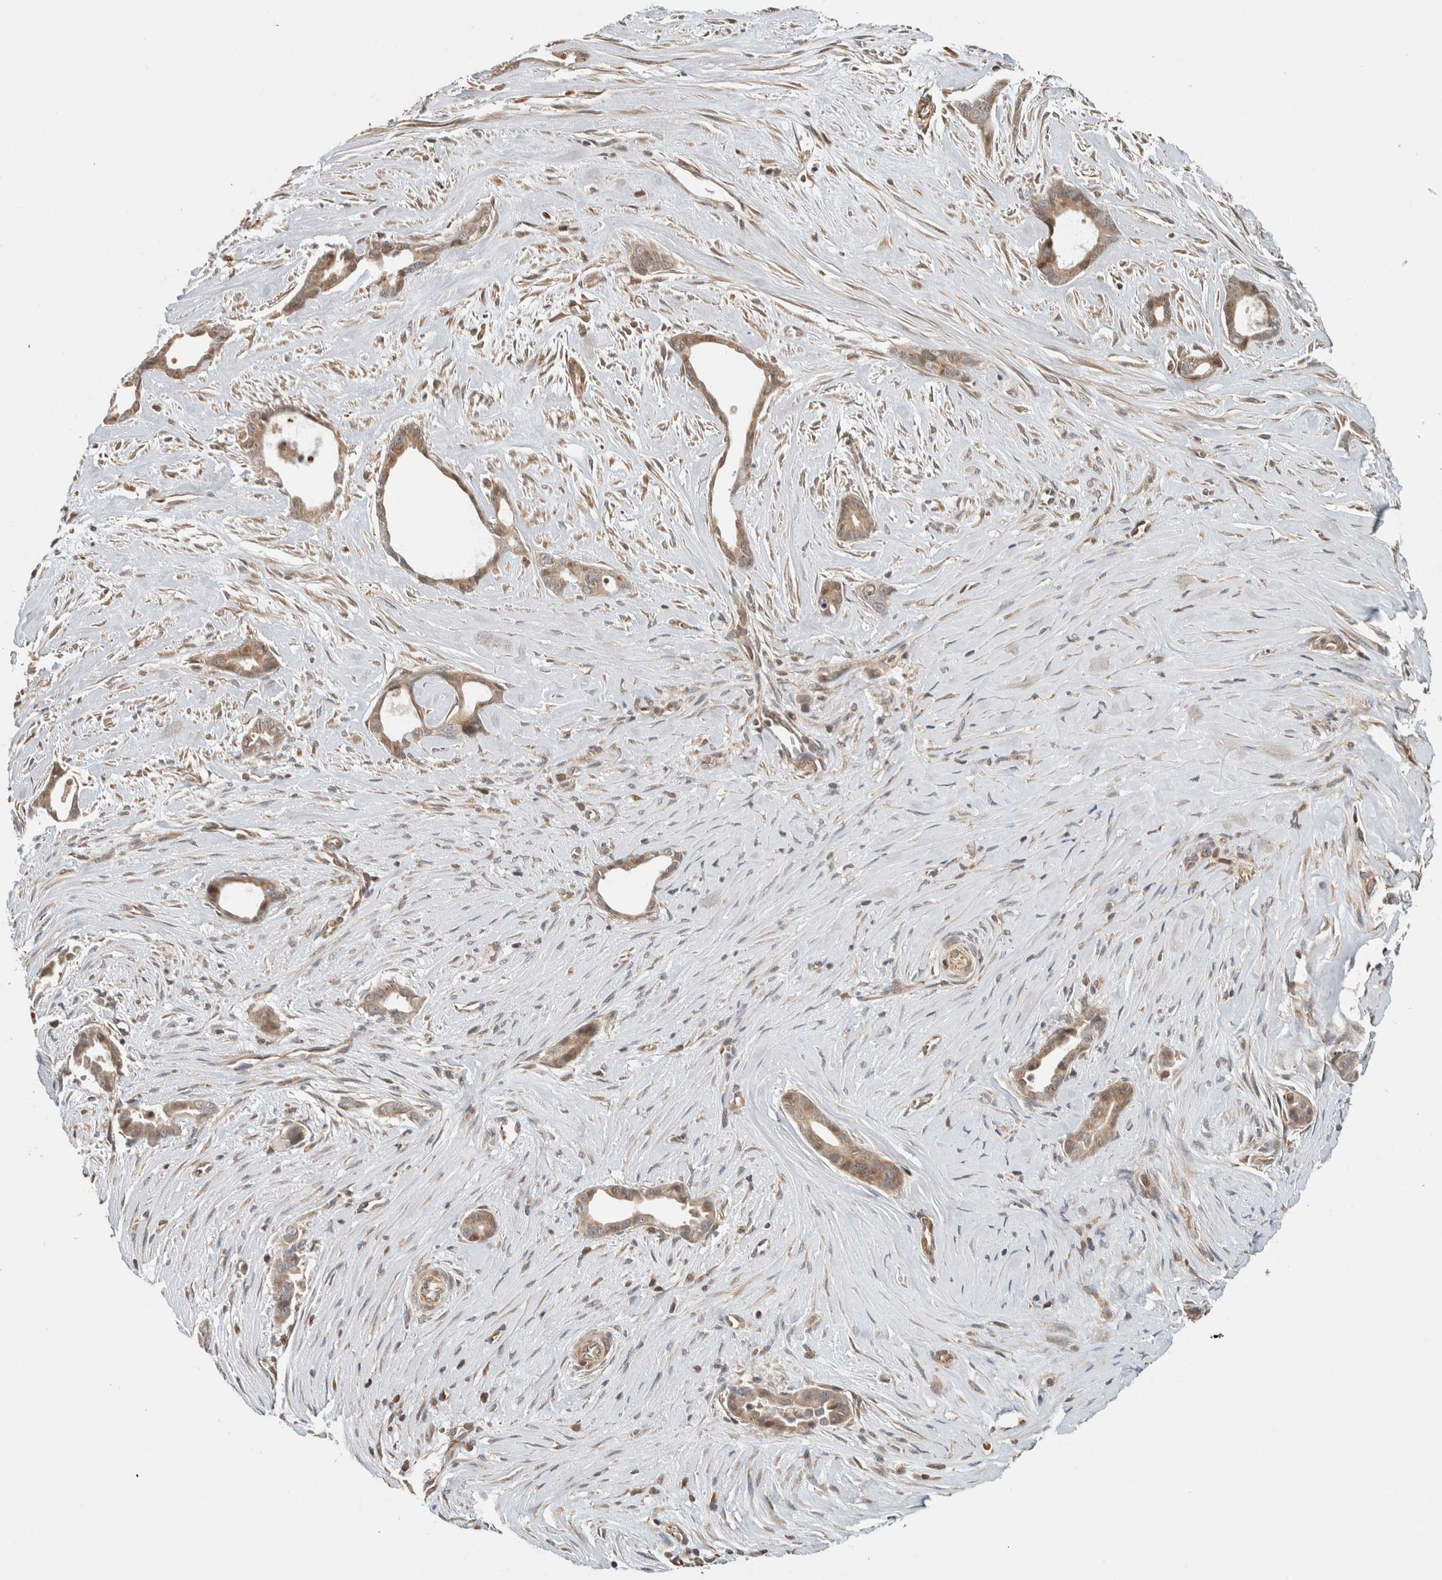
{"staining": {"intensity": "moderate", "quantity": ">75%", "location": "cytoplasmic/membranous"}, "tissue": "liver cancer", "cell_type": "Tumor cells", "image_type": "cancer", "snomed": [{"axis": "morphology", "description": "Cholangiocarcinoma"}, {"axis": "topography", "description": "Liver"}], "caption": "Immunohistochemistry (IHC) (DAB (3,3'-diaminobenzidine)) staining of liver cholangiocarcinoma shows moderate cytoplasmic/membranous protein positivity in approximately >75% of tumor cells.", "gene": "GINS4", "patient": {"sex": "female", "age": 55}}